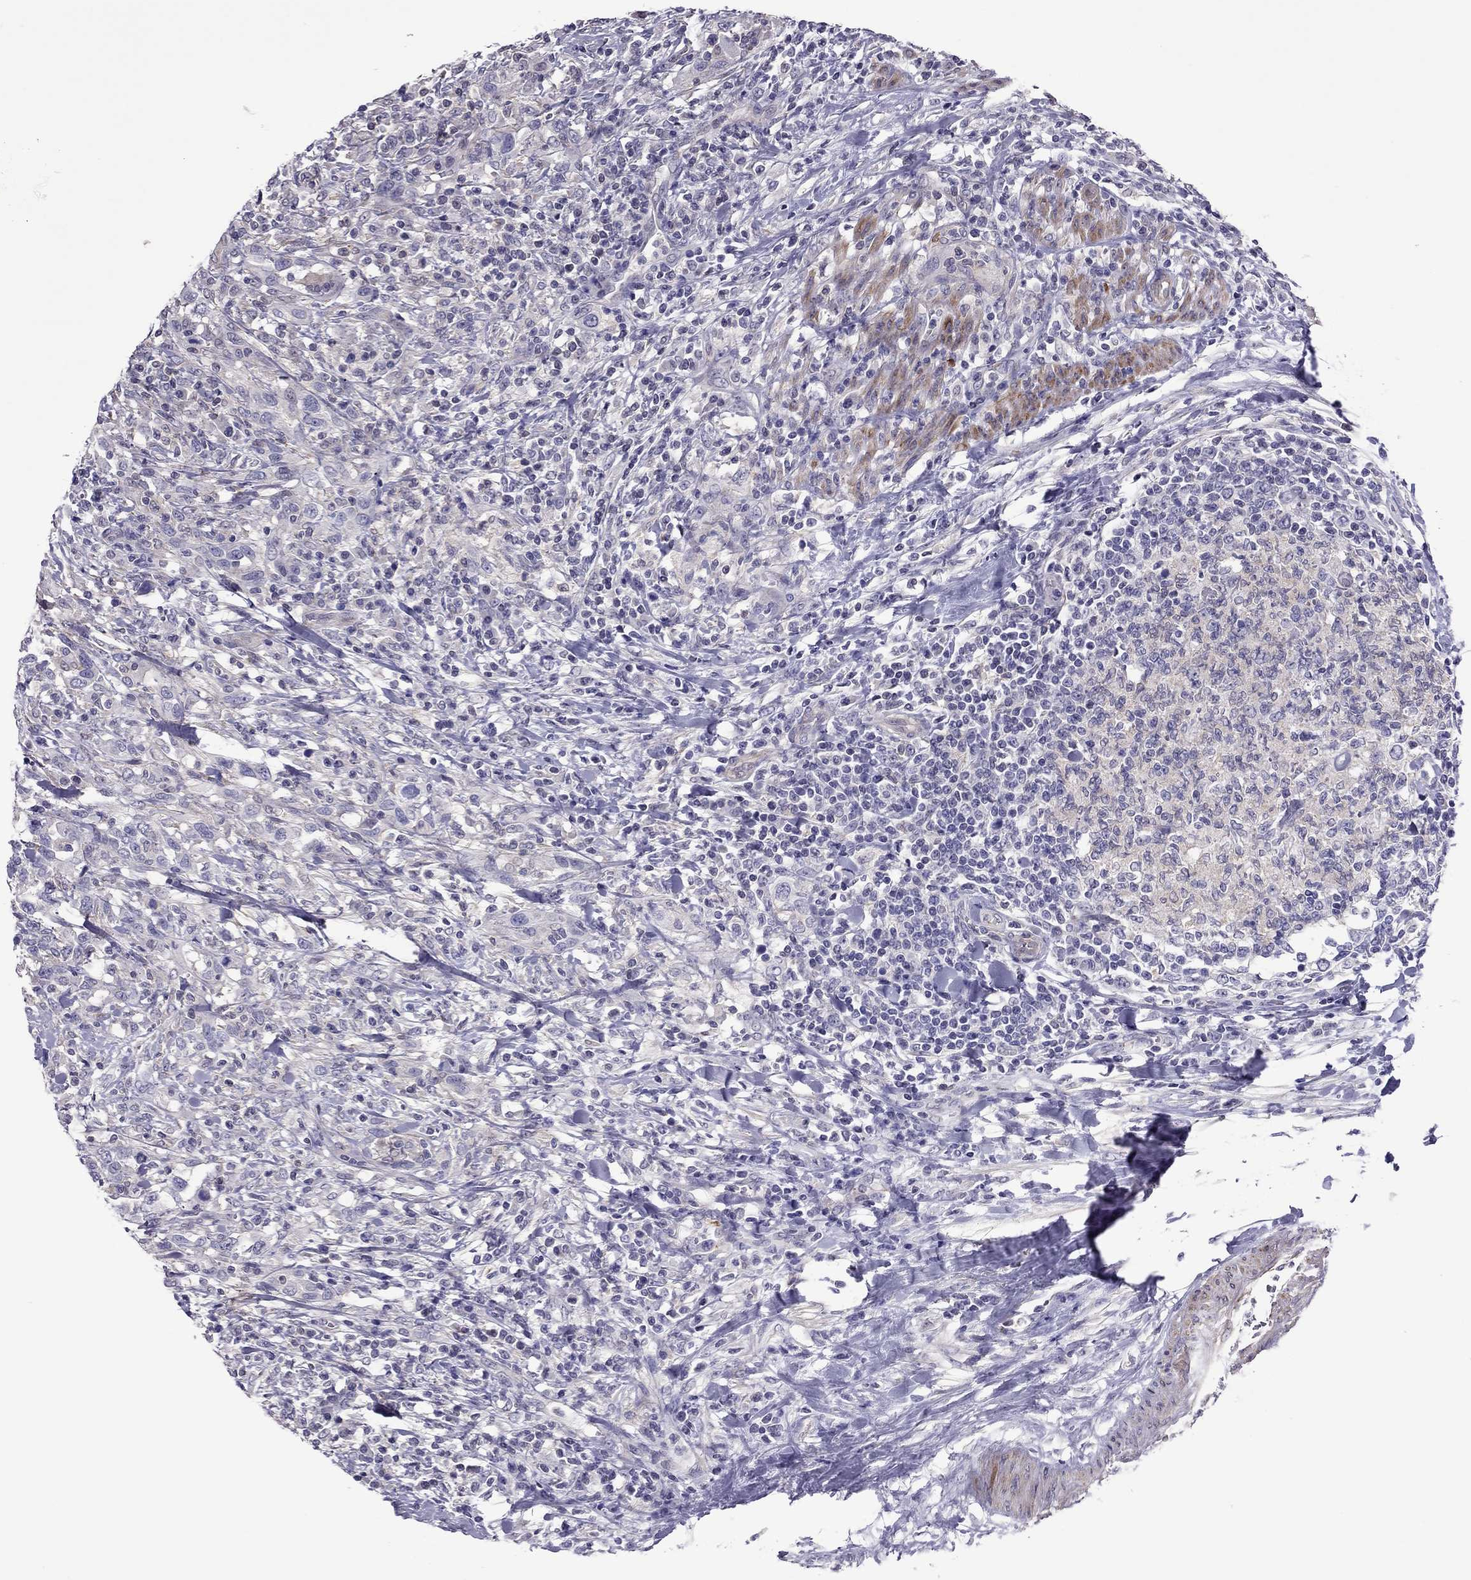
{"staining": {"intensity": "negative", "quantity": "none", "location": "none"}, "tissue": "urothelial cancer", "cell_type": "Tumor cells", "image_type": "cancer", "snomed": [{"axis": "morphology", "description": "Urothelial carcinoma, NOS"}, {"axis": "morphology", "description": "Urothelial carcinoma, High grade"}, {"axis": "topography", "description": "Urinary bladder"}], "caption": "Tumor cells show no significant protein staining in urothelial cancer.", "gene": "SLC16A8", "patient": {"sex": "female", "age": 64}}